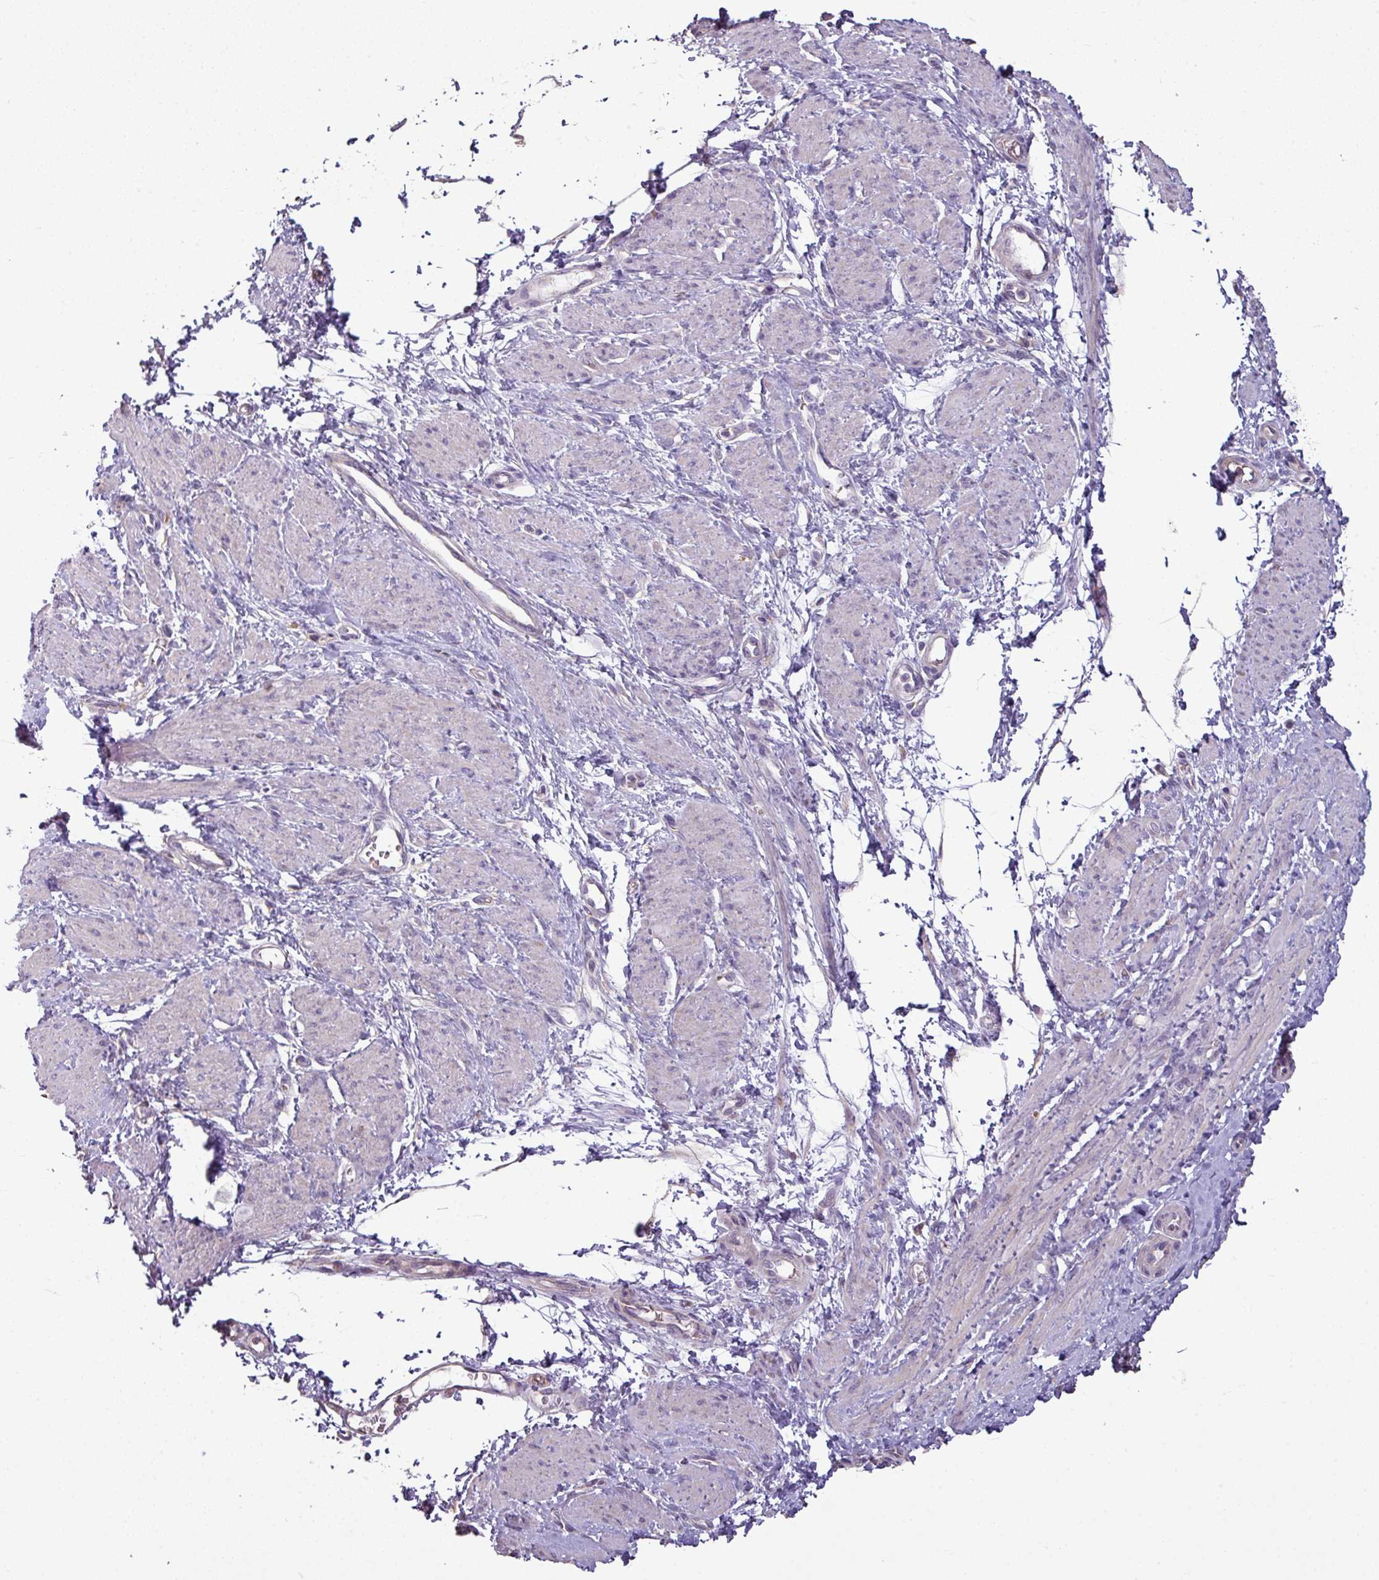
{"staining": {"intensity": "negative", "quantity": "none", "location": "none"}, "tissue": "smooth muscle", "cell_type": "Smooth muscle cells", "image_type": "normal", "snomed": [{"axis": "morphology", "description": "Normal tissue, NOS"}, {"axis": "topography", "description": "Smooth muscle"}, {"axis": "topography", "description": "Uterus"}], "caption": "This is a histopathology image of immunohistochemistry (IHC) staining of unremarkable smooth muscle, which shows no positivity in smooth muscle cells.", "gene": "NHSL2", "patient": {"sex": "female", "age": 39}}